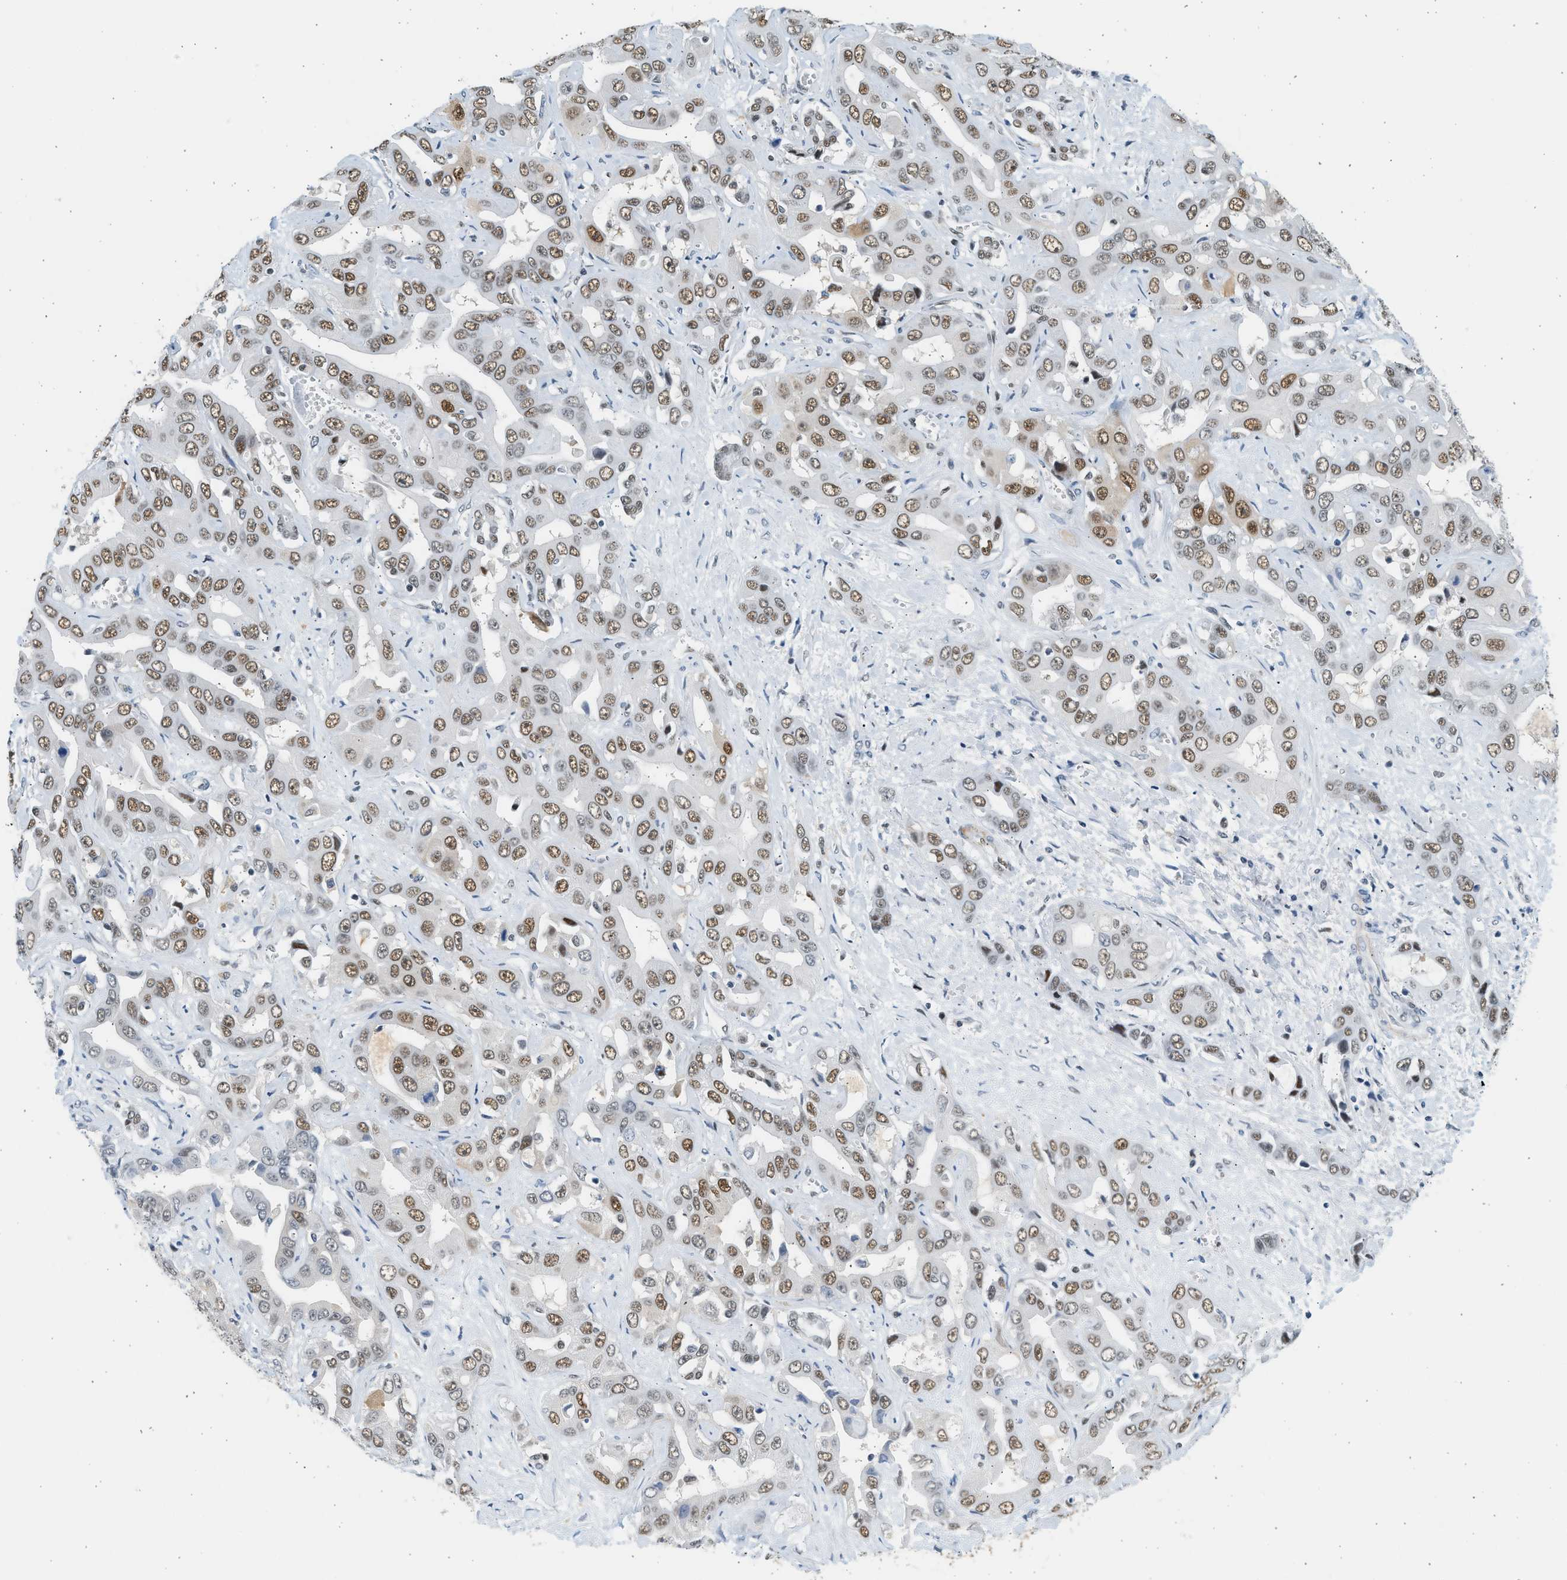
{"staining": {"intensity": "moderate", "quantity": ">75%", "location": "nuclear"}, "tissue": "liver cancer", "cell_type": "Tumor cells", "image_type": "cancer", "snomed": [{"axis": "morphology", "description": "Cholangiocarcinoma"}, {"axis": "topography", "description": "Liver"}], "caption": "Moderate nuclear staining for a protein is appreciated in about >75% of tumor cells of liver cholangiocarcinoma using immunohistochemistry.", "gene": "HIPK1", "patient": {"sex": "female", "age": 52}}